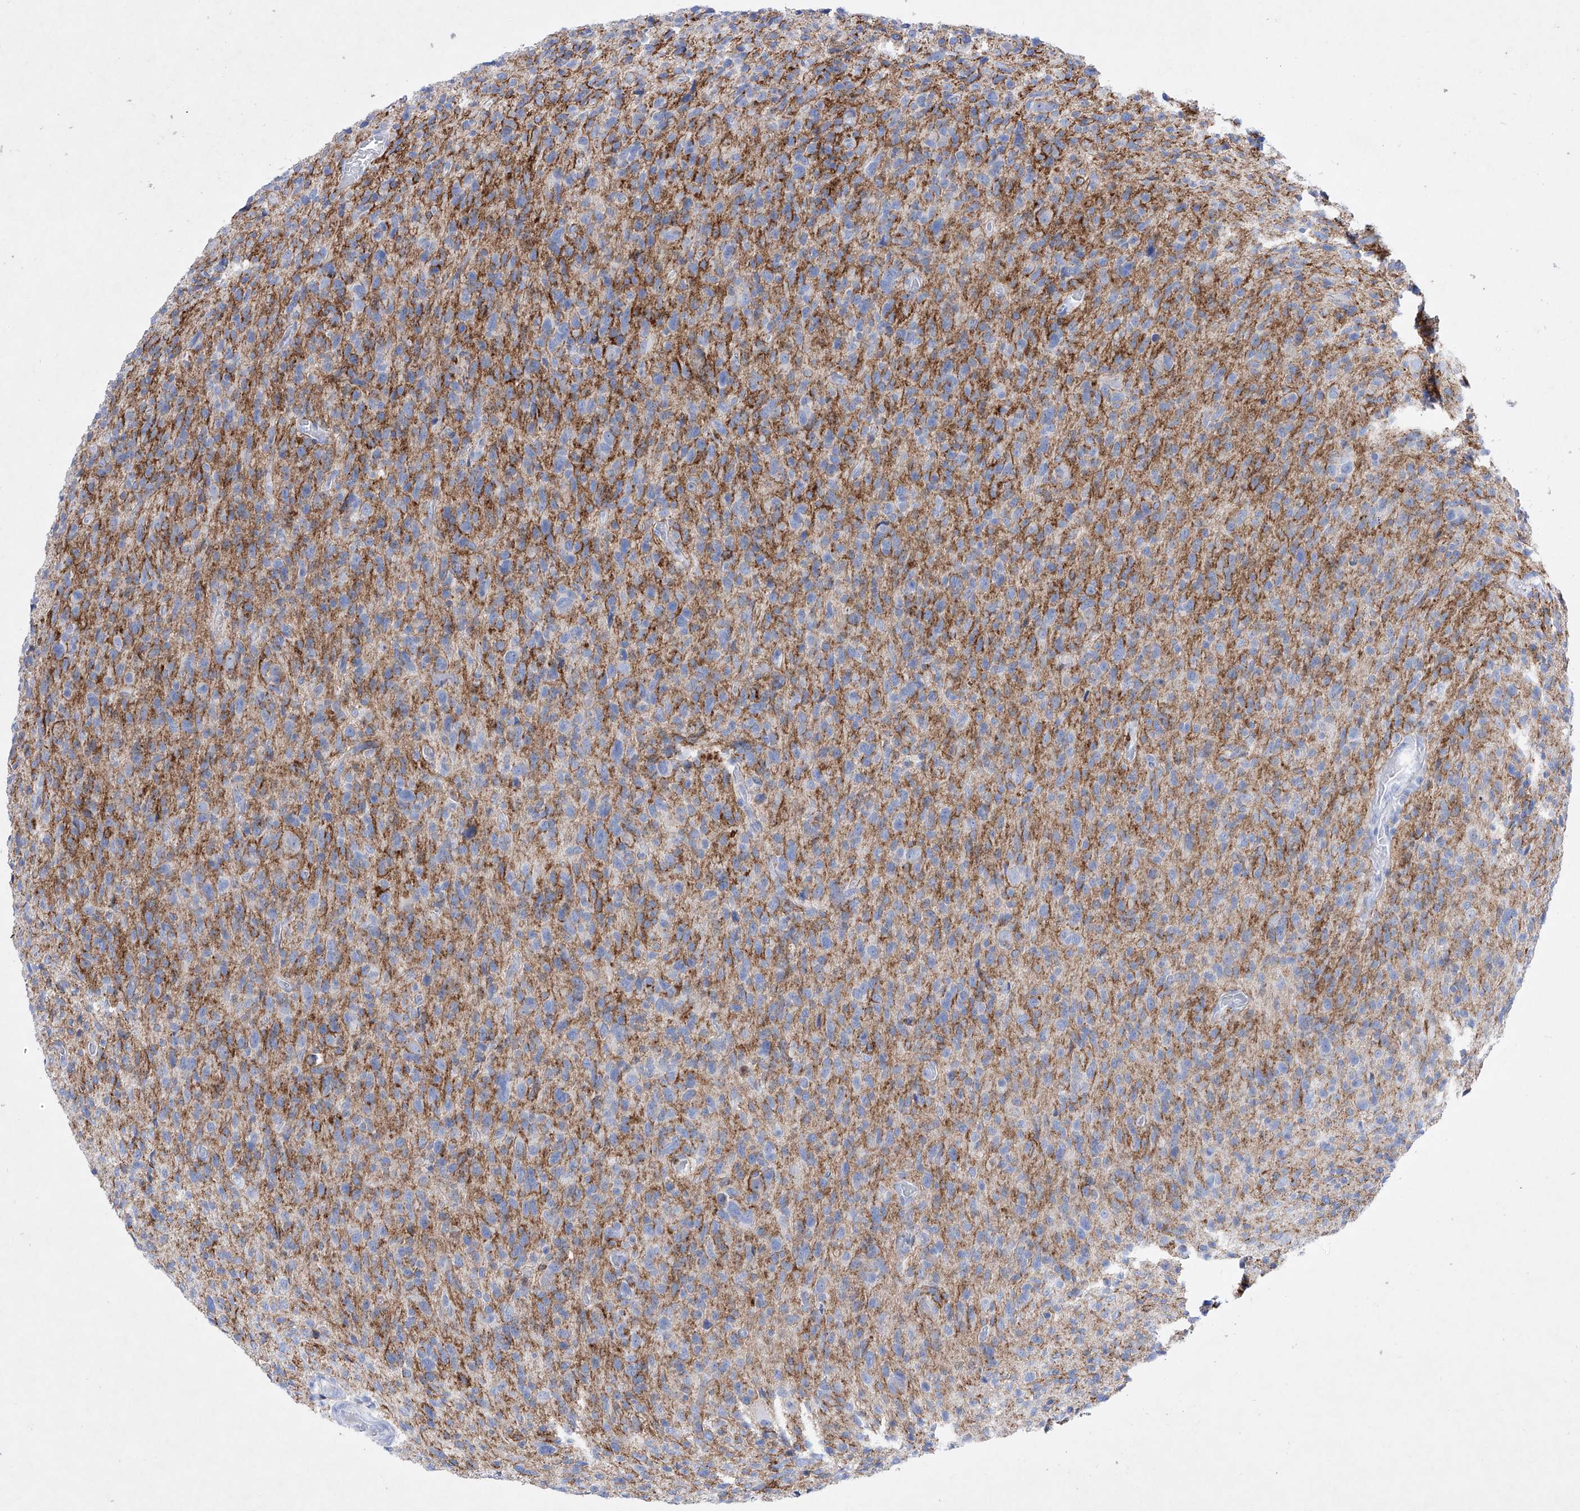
{"staining": {"intensity": "negative", "quantity": "none", "location": "none"}, "tissue": "glioma", "cell_type": "Tumor cells", "image_type": "cancer", "snomed": [{"axis": "morphology", "description": "Glioma, malignant, High grade"}, {"axis": "topography", "description": "Brain"}], "caption": "Immunohistochemistry (IHC) image of human high-grade glioma (malignant) stained for a protein (brown), which demonstrates no expression in tumor cells. Brightfield microscopy of IHC stained with DAB (brown) and hematoxylin (blue), captured at high magnification.", "gene": "TM7SF2", "patient": {"sex": "female", "age": 57}}